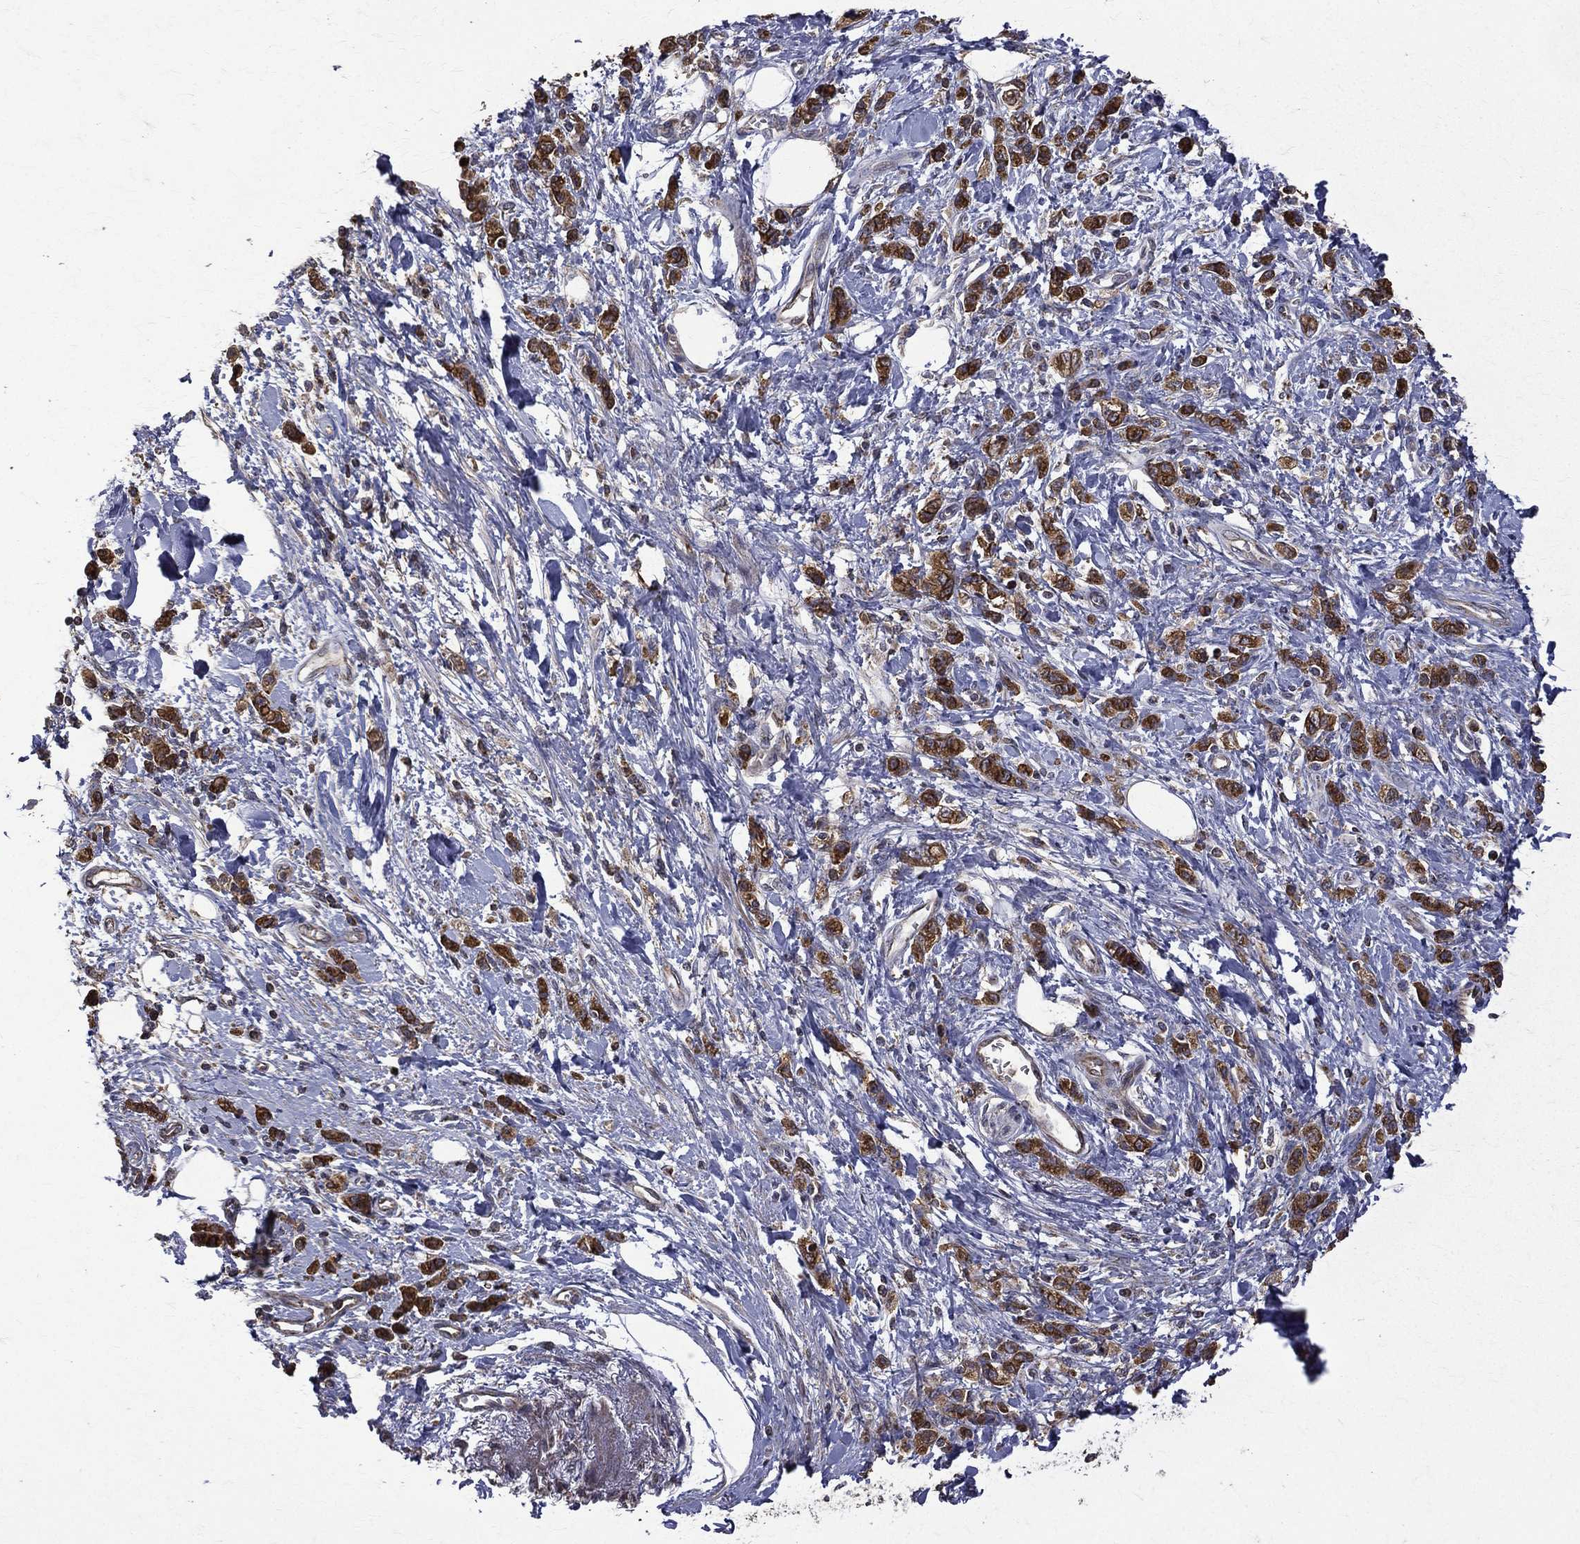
{"staining": {"intensity": "strong", "quantity": ">75%", "location": "cytoplasmic/membranous"}, "tissue": "stomach cancer", "cell_type": "Tumor cells", "image_type": "cancer", "snomed": [{"axis": "morphology", "description": "Adenocarcinoma, NOS"}, {"axis": "topography", "description": "Stomach"}], "caption": "Adenocarcinoma (stomach) was stained to show a protein in brown. There is high levels of strong cytoplasmic/membranous staining in approximately >75% of tumor cells.", "gene": "RPGR", "patient": {"sex": "male", "age": 77}}